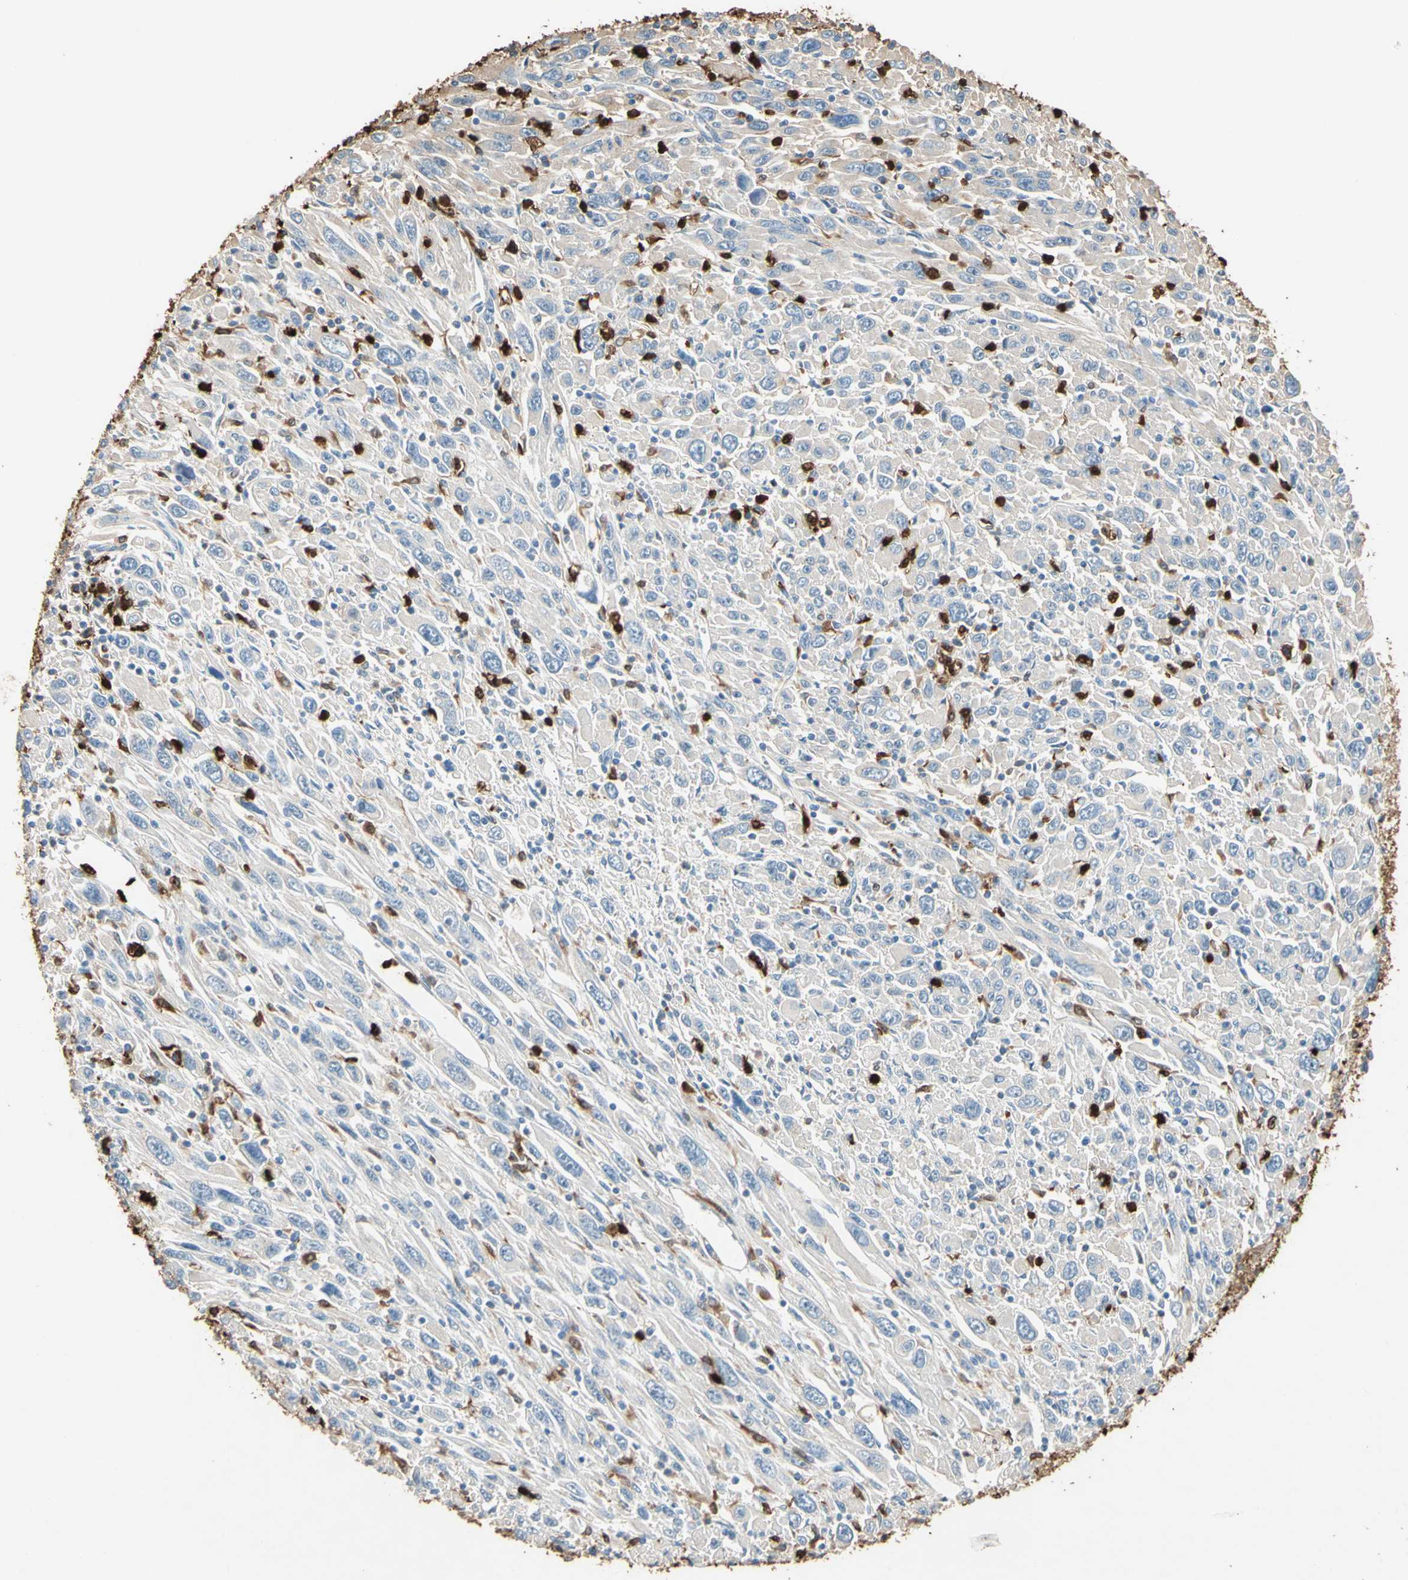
{"staining": {"intensity": "negative", "quantity": "none", "location": "none"}, "tissue": "melanoma", "cell_type": "Tumor cells", "image_type": "cancer", "snomed": [{"axis": "morphology", "description": "Malignant melanoma, Metastatic site"}, {"axis": "topography", "description": "Skin"}], "caption": "This is an immunohistochemistry photomicrograph of human malignant melanoma (metastatic site). There is no staining in tumor cells.", "gene": "NFKBIZ", "patient": {"sex": "female", "age": 56}}